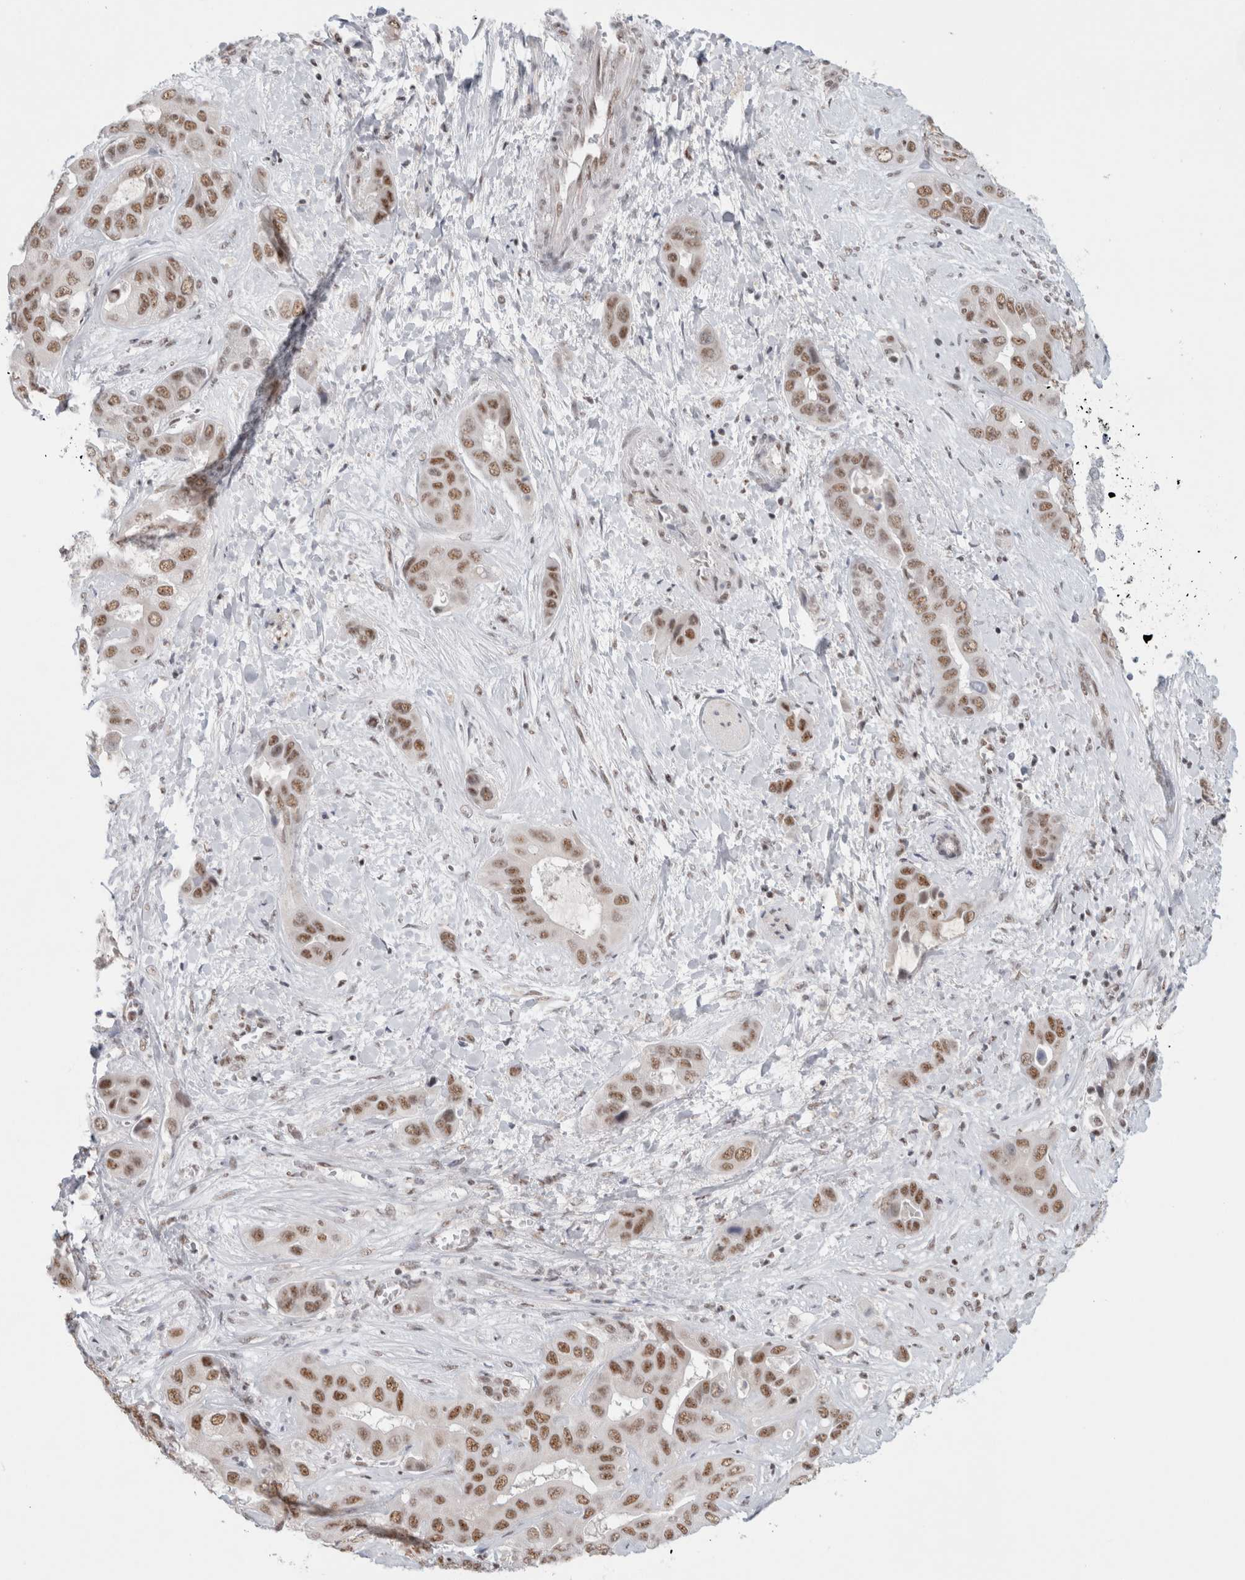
{"staining": {"intensity": "moderate", "quantity": ">75%", "location": "nuclear"}, "tissue": "liver cancer", "cell_type": "Tumor cells", "image_type": "cancer", "snomed": [{"axis": "morphology", "description": "Cholangiocarcinoma"}, {"axis": "topography", "description": "Liver"}], "caption": "DAB immunohistochemical staining of human liver cancer shows moderate nuclear protein staining in about >75% of tumor cells.", "gene": "TRMT12", "patient": {"sex": "female", "age": 52}}